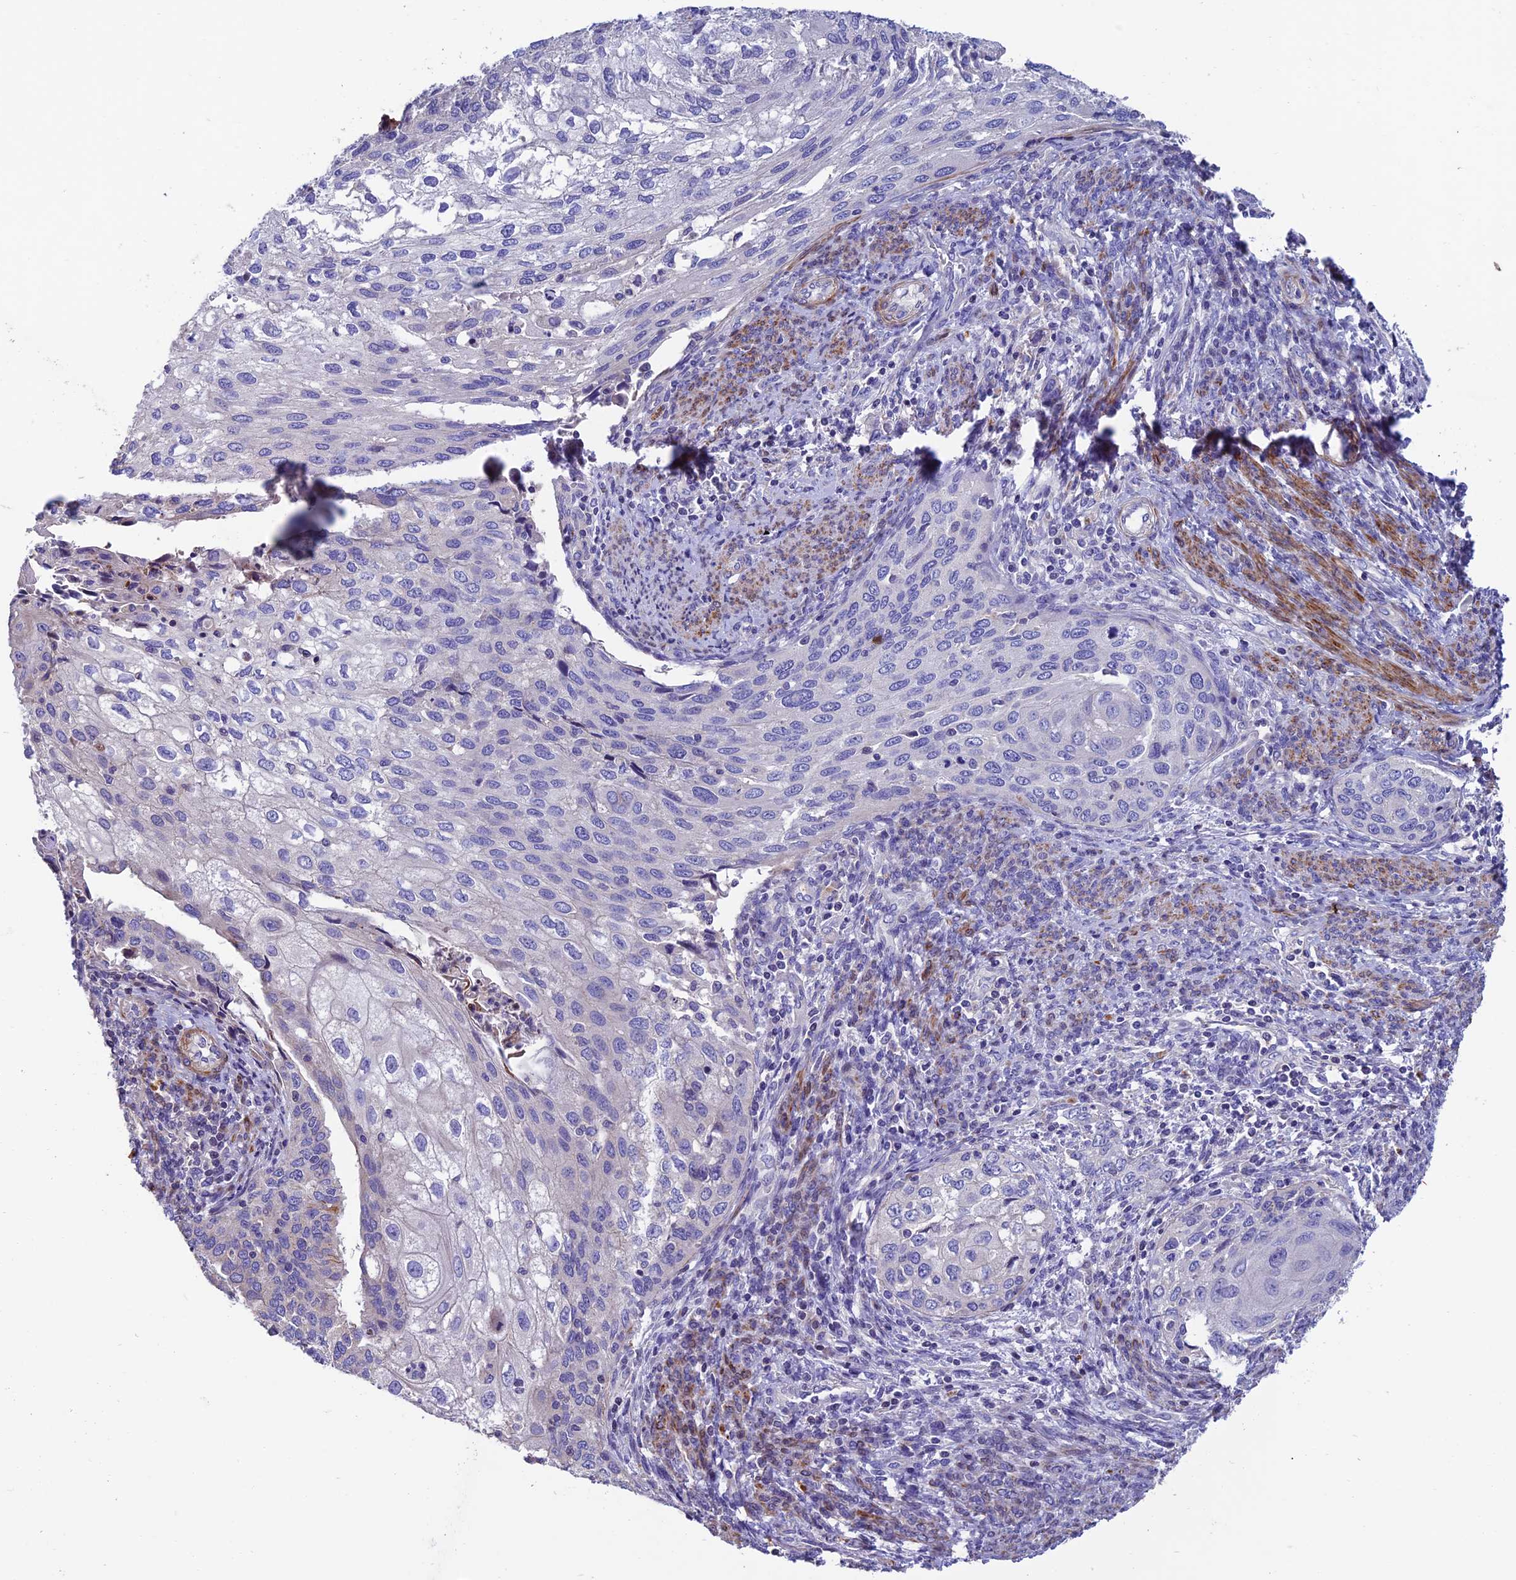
{"staining": {"intensity": "negative", "quantity": "none", "location": "none"}, "tissue": "cervical cancer", "cell_type": "Tumor cells", "image_type": "cancer", "snomed": [{"axis": "morphology", "description": "Squamous cell carcinoma, NOS"}, {"axis": "topography", "description": "Cervix"}], "caption": "DAB immunohistochemical staining of human cervical cancer (squamous cell carcinoma) exhibits no significant expression in tumor cells.", "gene": "FAM178B", "patient": {"sex": "female", "age": 67}}